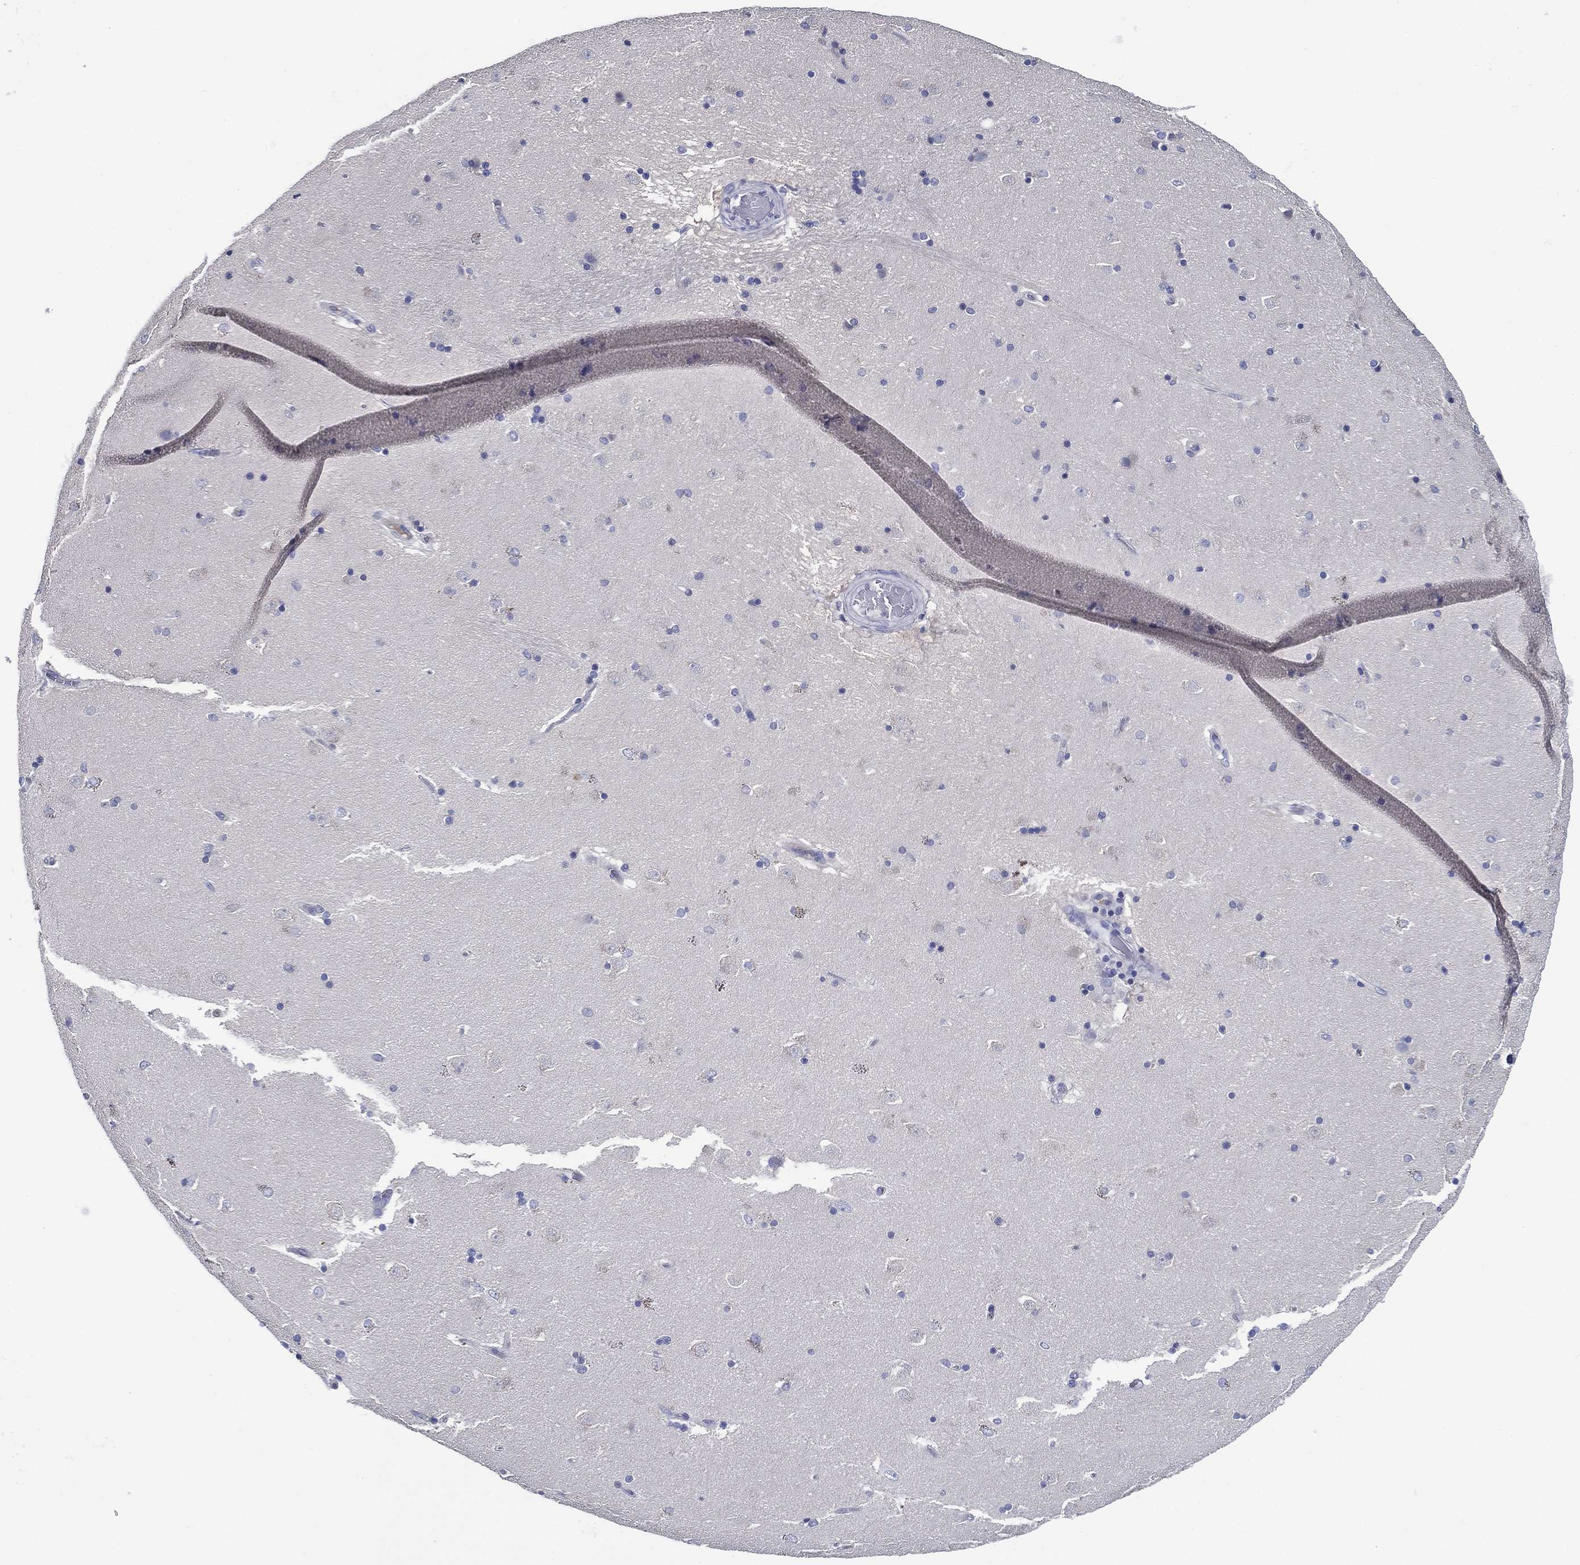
{"staining": {"intensity": "negative", "quantity": "none", "location": "none"}, "tissue": "caudate", "cell_type": "Glial cells", "image_type": "normal", "snomed": [{"axis": "morphology", "description": "Normal tissue, NOS"}, {"axis": "topography", "description": "Lateral ventricle wall"}], "caption": "Histopathology image shows no significant protein expression in glial cells of benign caudate. (DAB (3,3'-diaminobenzidine) IHC visualized using brightfield microscopy, high magnification).", "gene": "ACE2", "patient": {"sex": "male", "age": 51}}